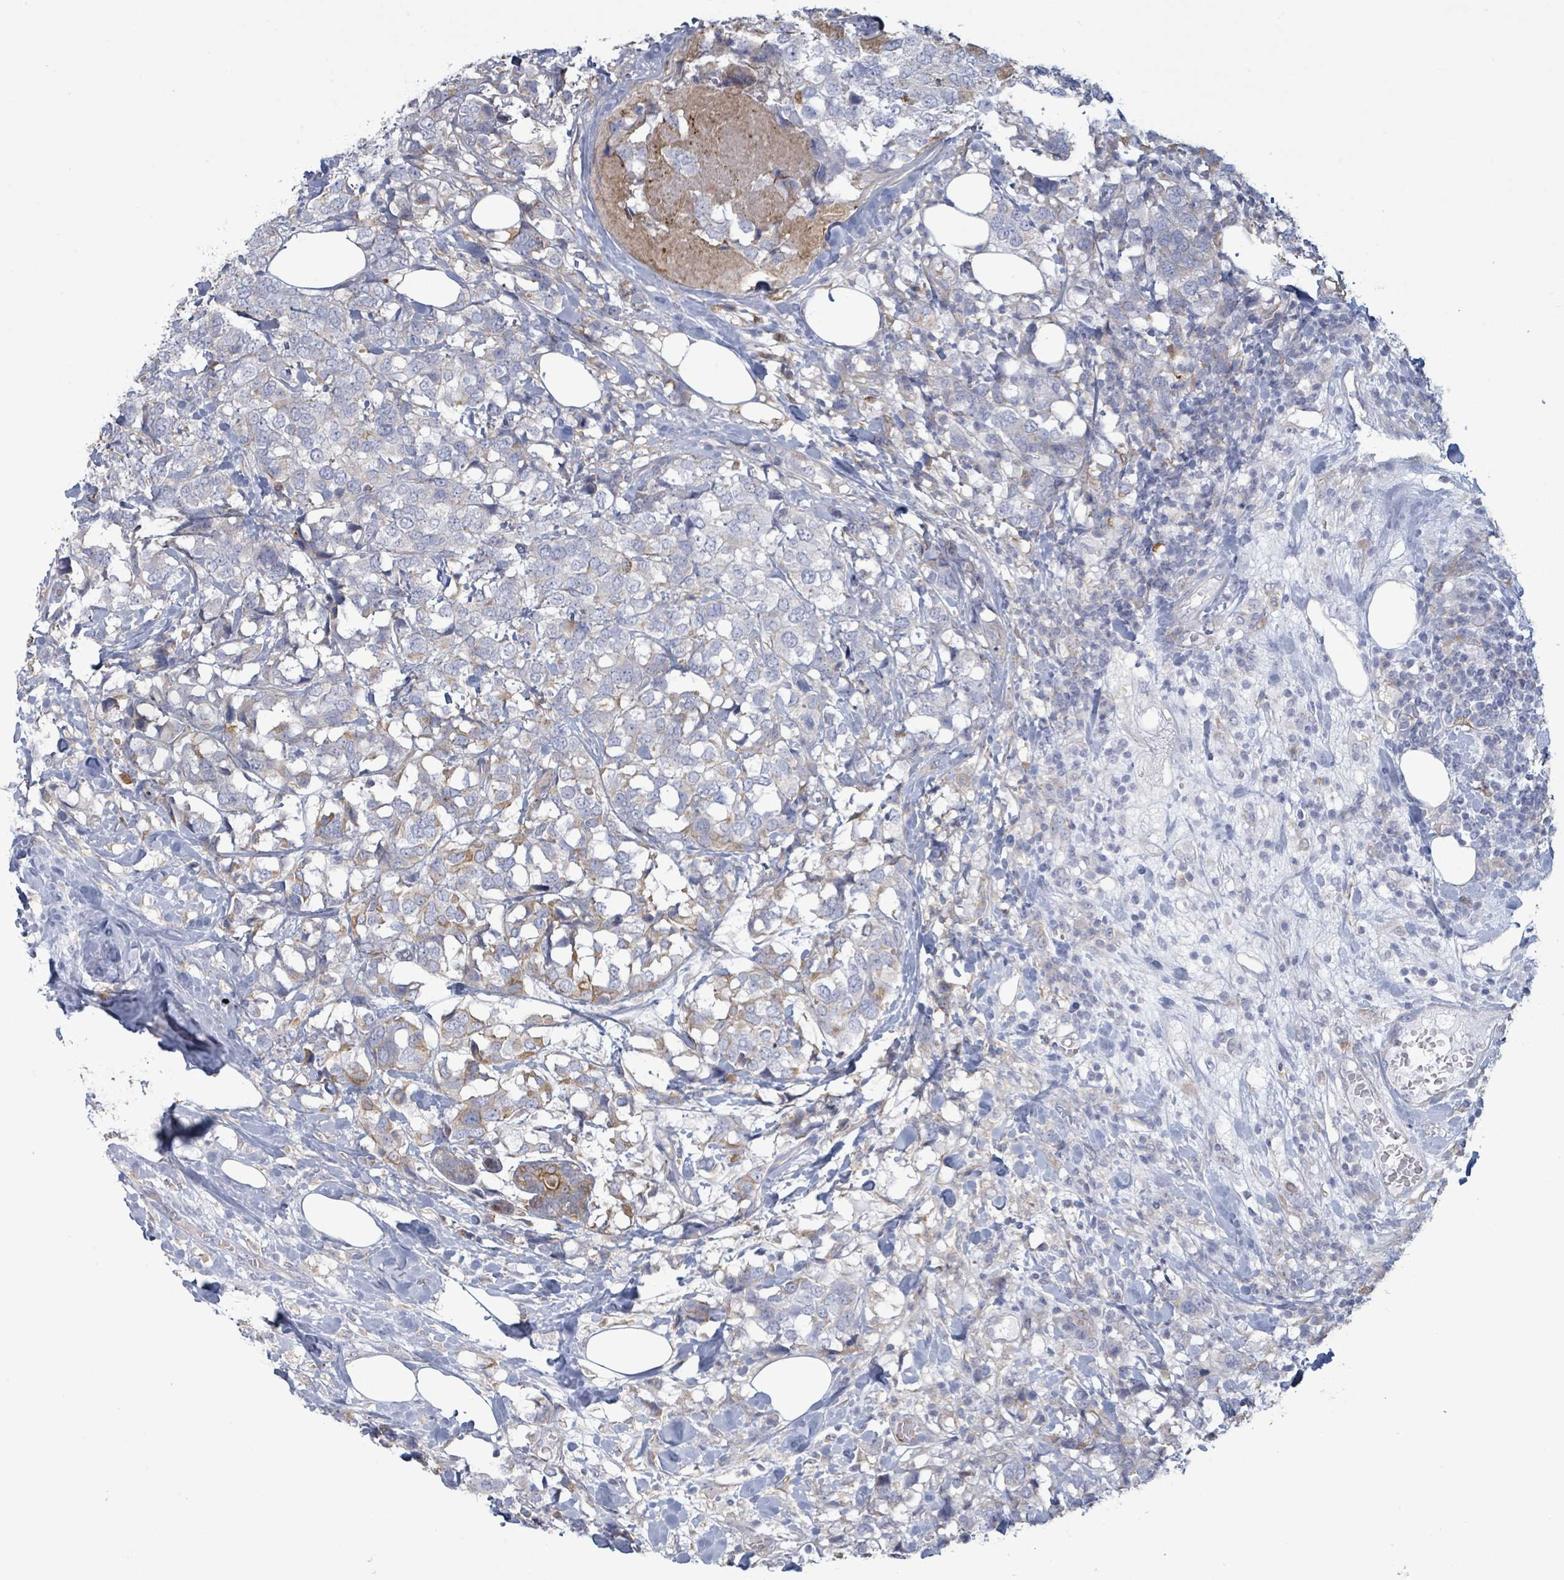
{"staining": {"intensity": "weak", "quantity": "<25%", "location": "cytoplasmic/membranous"}, "tissue": "breast cancer", "cell_type": "Tumor cells", "image_type": "cancer", "snomed": [{"axis": "morphology", "description": "Lobular carcinoma"}, {"axis": "topography", "description": "Breast"}], "caption": "This is an immunohistochemistry histopathology image of lobular carcinoma (breast). There is no positivity in tumor cells.", "gene": "COL13A1", "patient": {"sex": "female", "age": 59}}